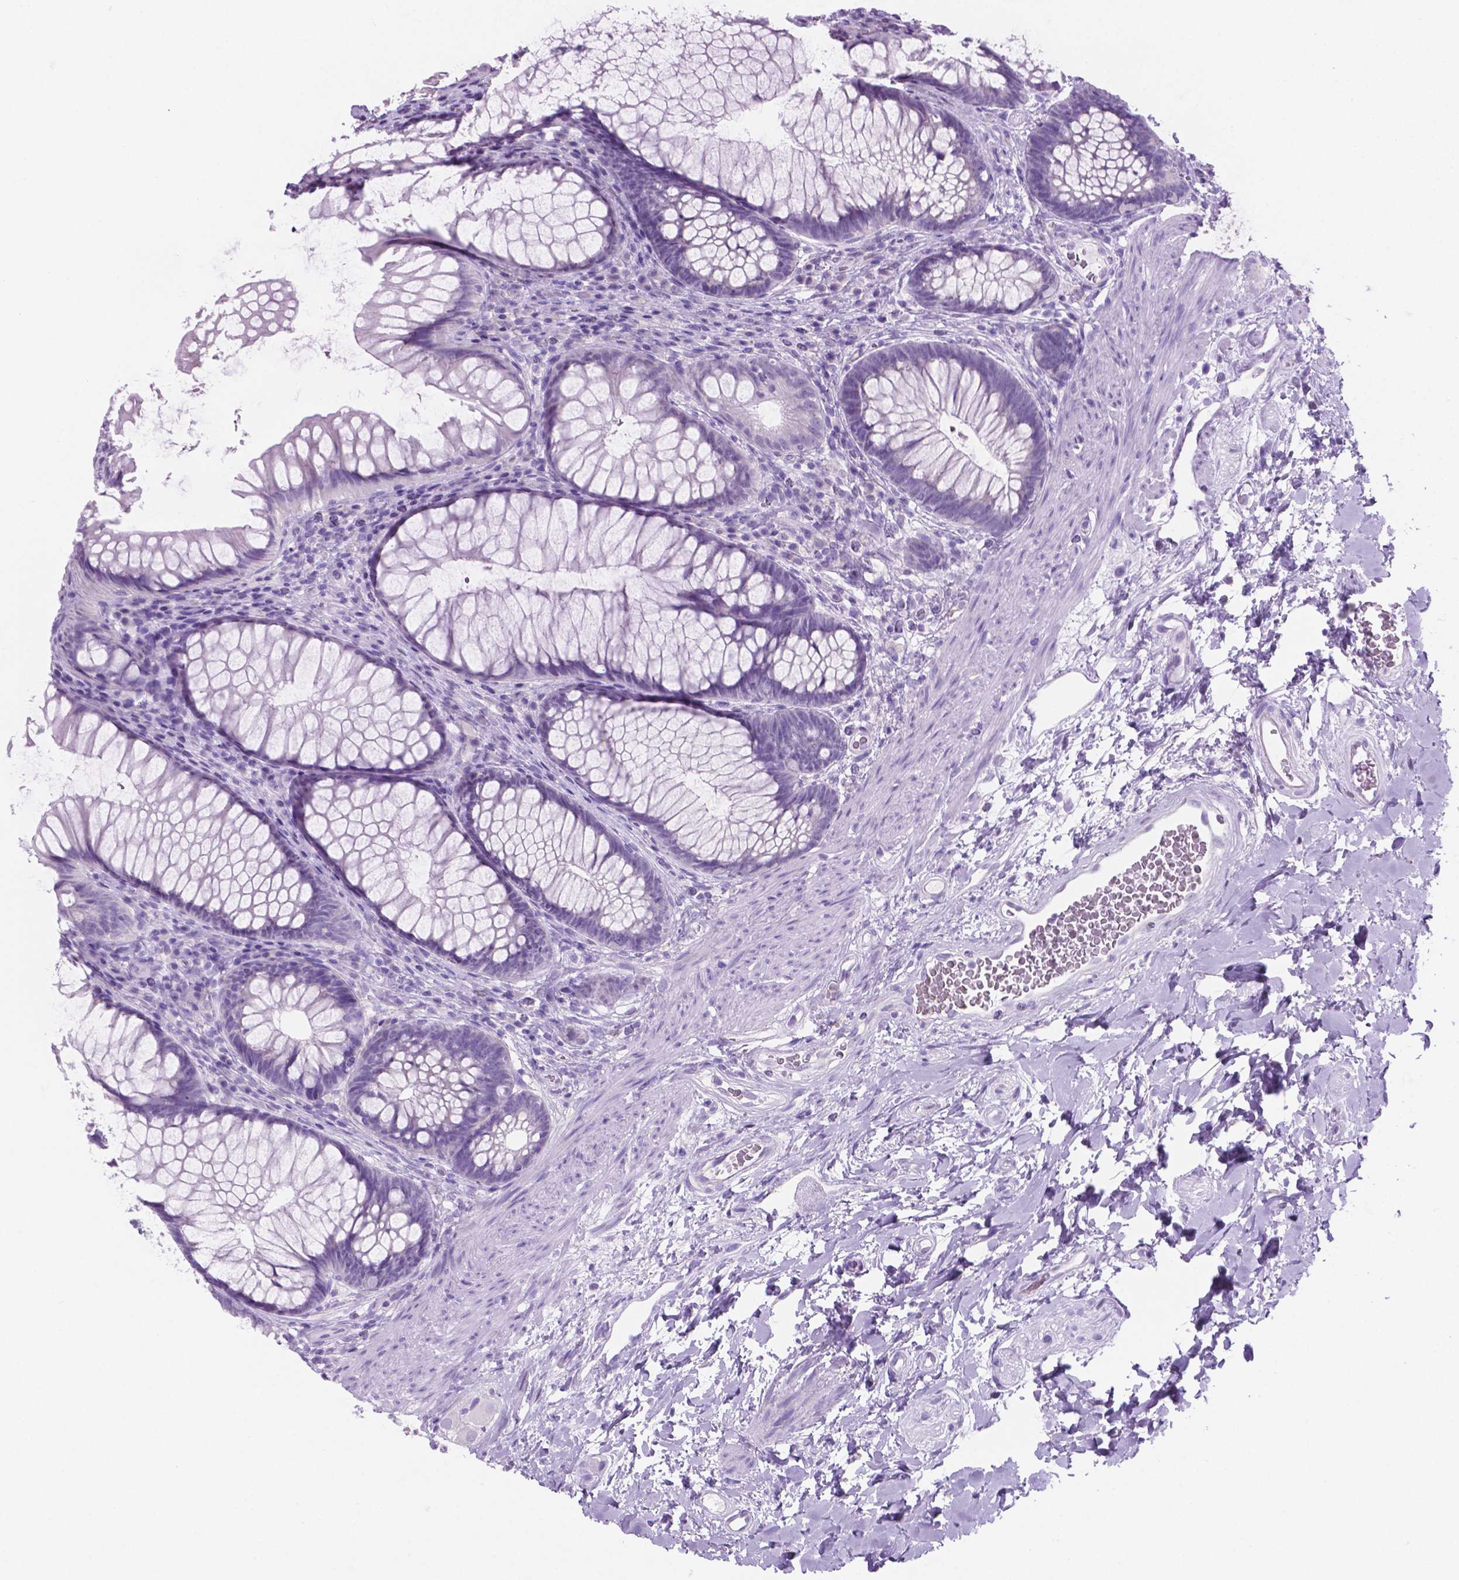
{"staining": {"intensity": "negative", "quantity": "none", "location": "none"}, "tissue": "rectum", "cell_type": "Glandular cells", "image_type": "normal", "snomed": [{"axis": "morphology", "description": "Normal tissue, NOS"}, {"axis": "topography", "description": "Smooth muscle"}, {"axis": "topography", "description": "Rectum"}], "caption": "IHC image of benign rectum stained for a protein (brown), which demonstrates no positivity in glandular cells.", "gene": "GRIN2B", "patient": {"sex": "male", "age": 53}}